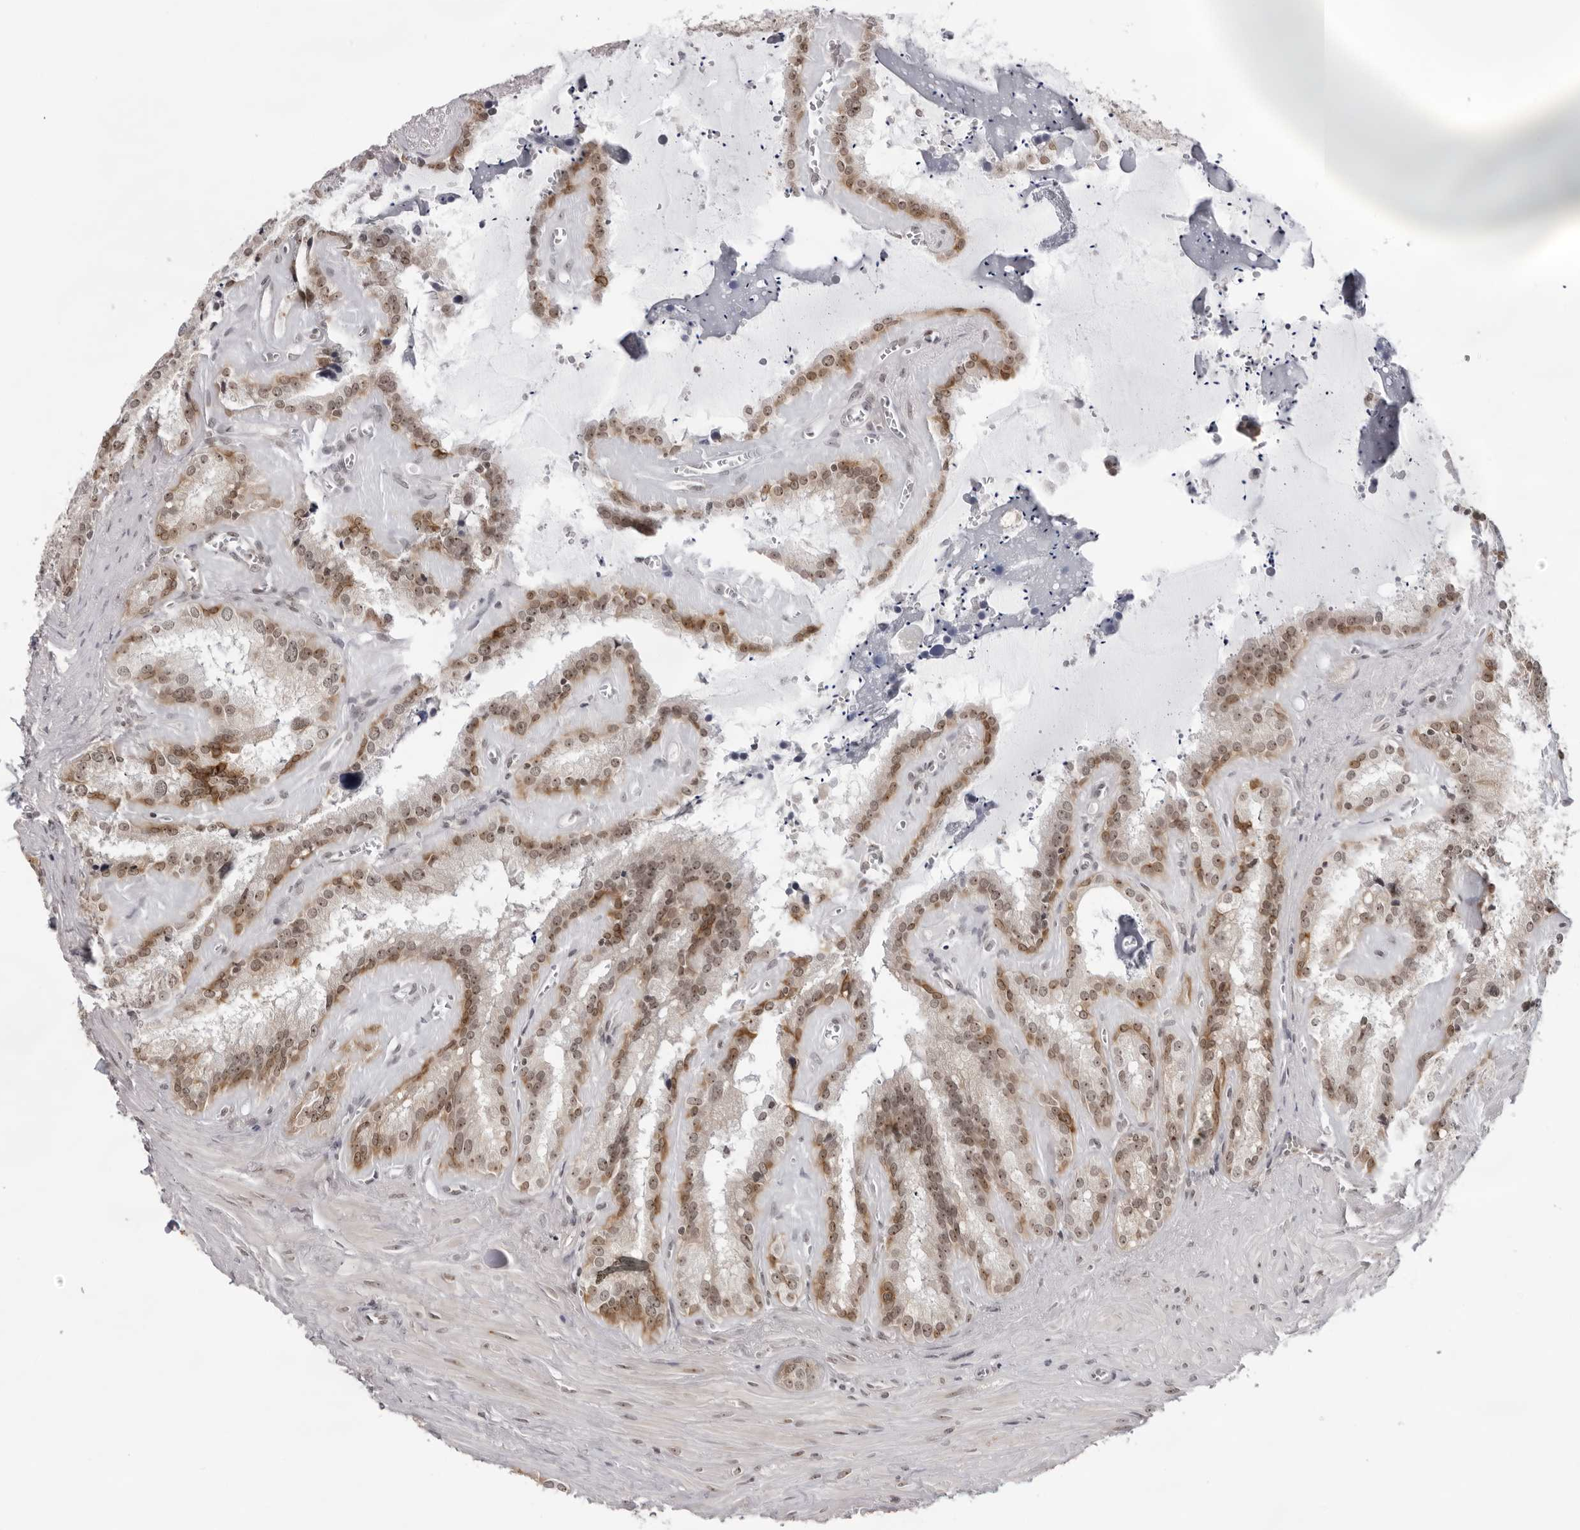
{"staining": {"intensity": "strong", "quantity": ">75%", "location": "cytoplasmic/membranous,nuclear"}, "tissue": "seminal vesicle", "cell_type": "Glandular cells", "image_type": "normal", "snomed": [{"axis": "morphology", "description": "Normal tissue, NOS"}, {"axis": "topography", "description": "Prostate"}, {"axis": "topography", "description": "Seminal veicle"}], "caption": "Unremarkable seminal vesicle exhibits strong cytoplasmic/membranous,nuclear staining in approximately >75% of glandular cells (DAB (3,3'-diaminobenzidine) IHC, brown staining for protein, blue staining for nuclei)..", "gene": "EXOSC10", "patient": {"sex": "male", "age": 59}}